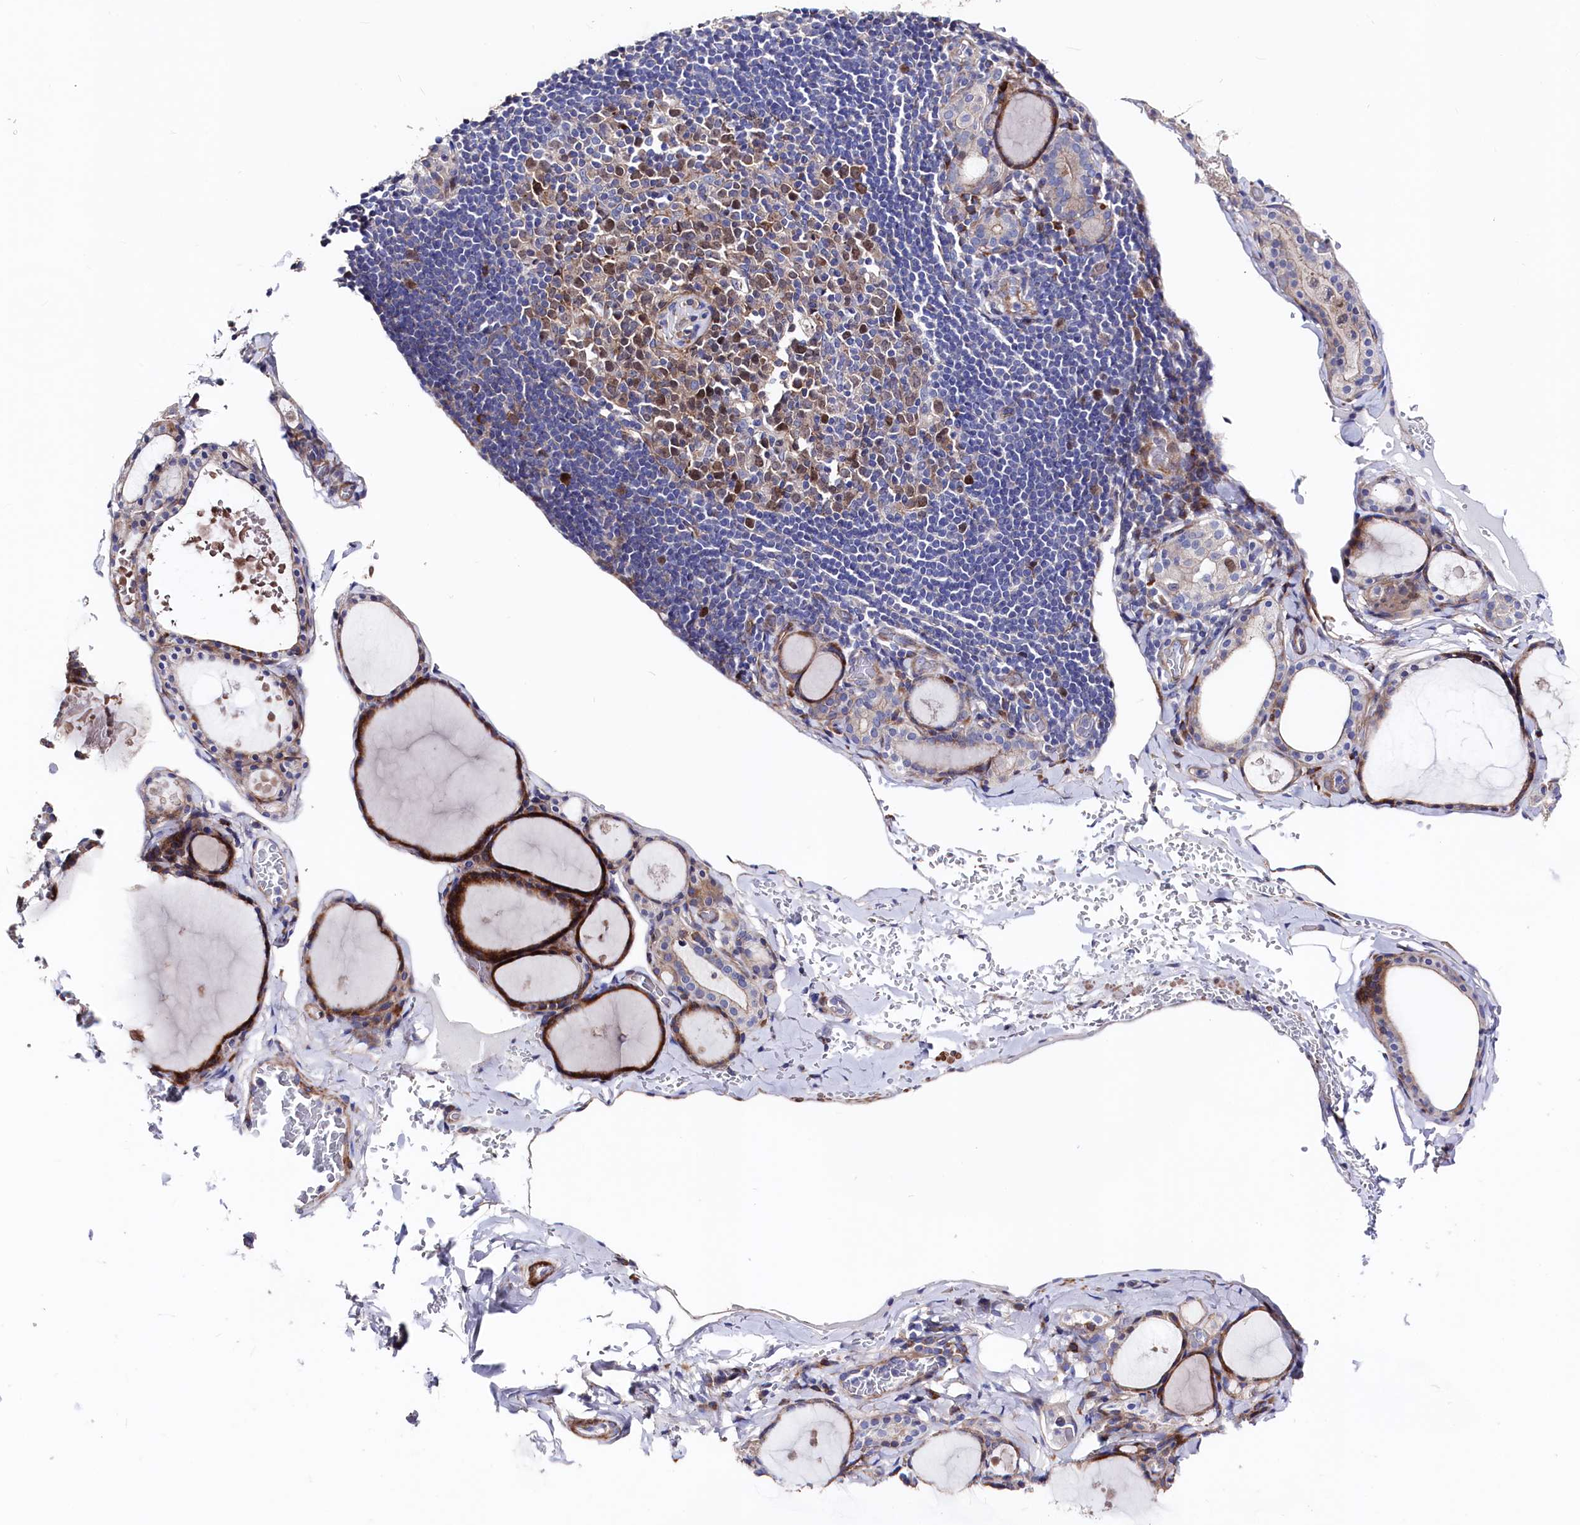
{"staining": {"intensity": "moderate", "quantity": "25%-75%", "location": "cytoplasmic/membranous"}, "tissue": "thyroid gland", "cell_type": "Glandular cells", "image_type": "normal", "snomed": [{"axis": "morphology", "description": "Normal tissue, NOS"}, {"axis": "topography", "description": "Thyroid gland"}], "caption": "Protein staining of unremarkable thyroid gland displays moderate cytoplasmic/membranous positivity in approximately 25%-75% of glandular cells. Immunohistochemistry (ihc) stains the protein in brown and the nuclei are stained blue.", "gene": "WNT8A", "patient": {"sex": "male", "age": 56}}